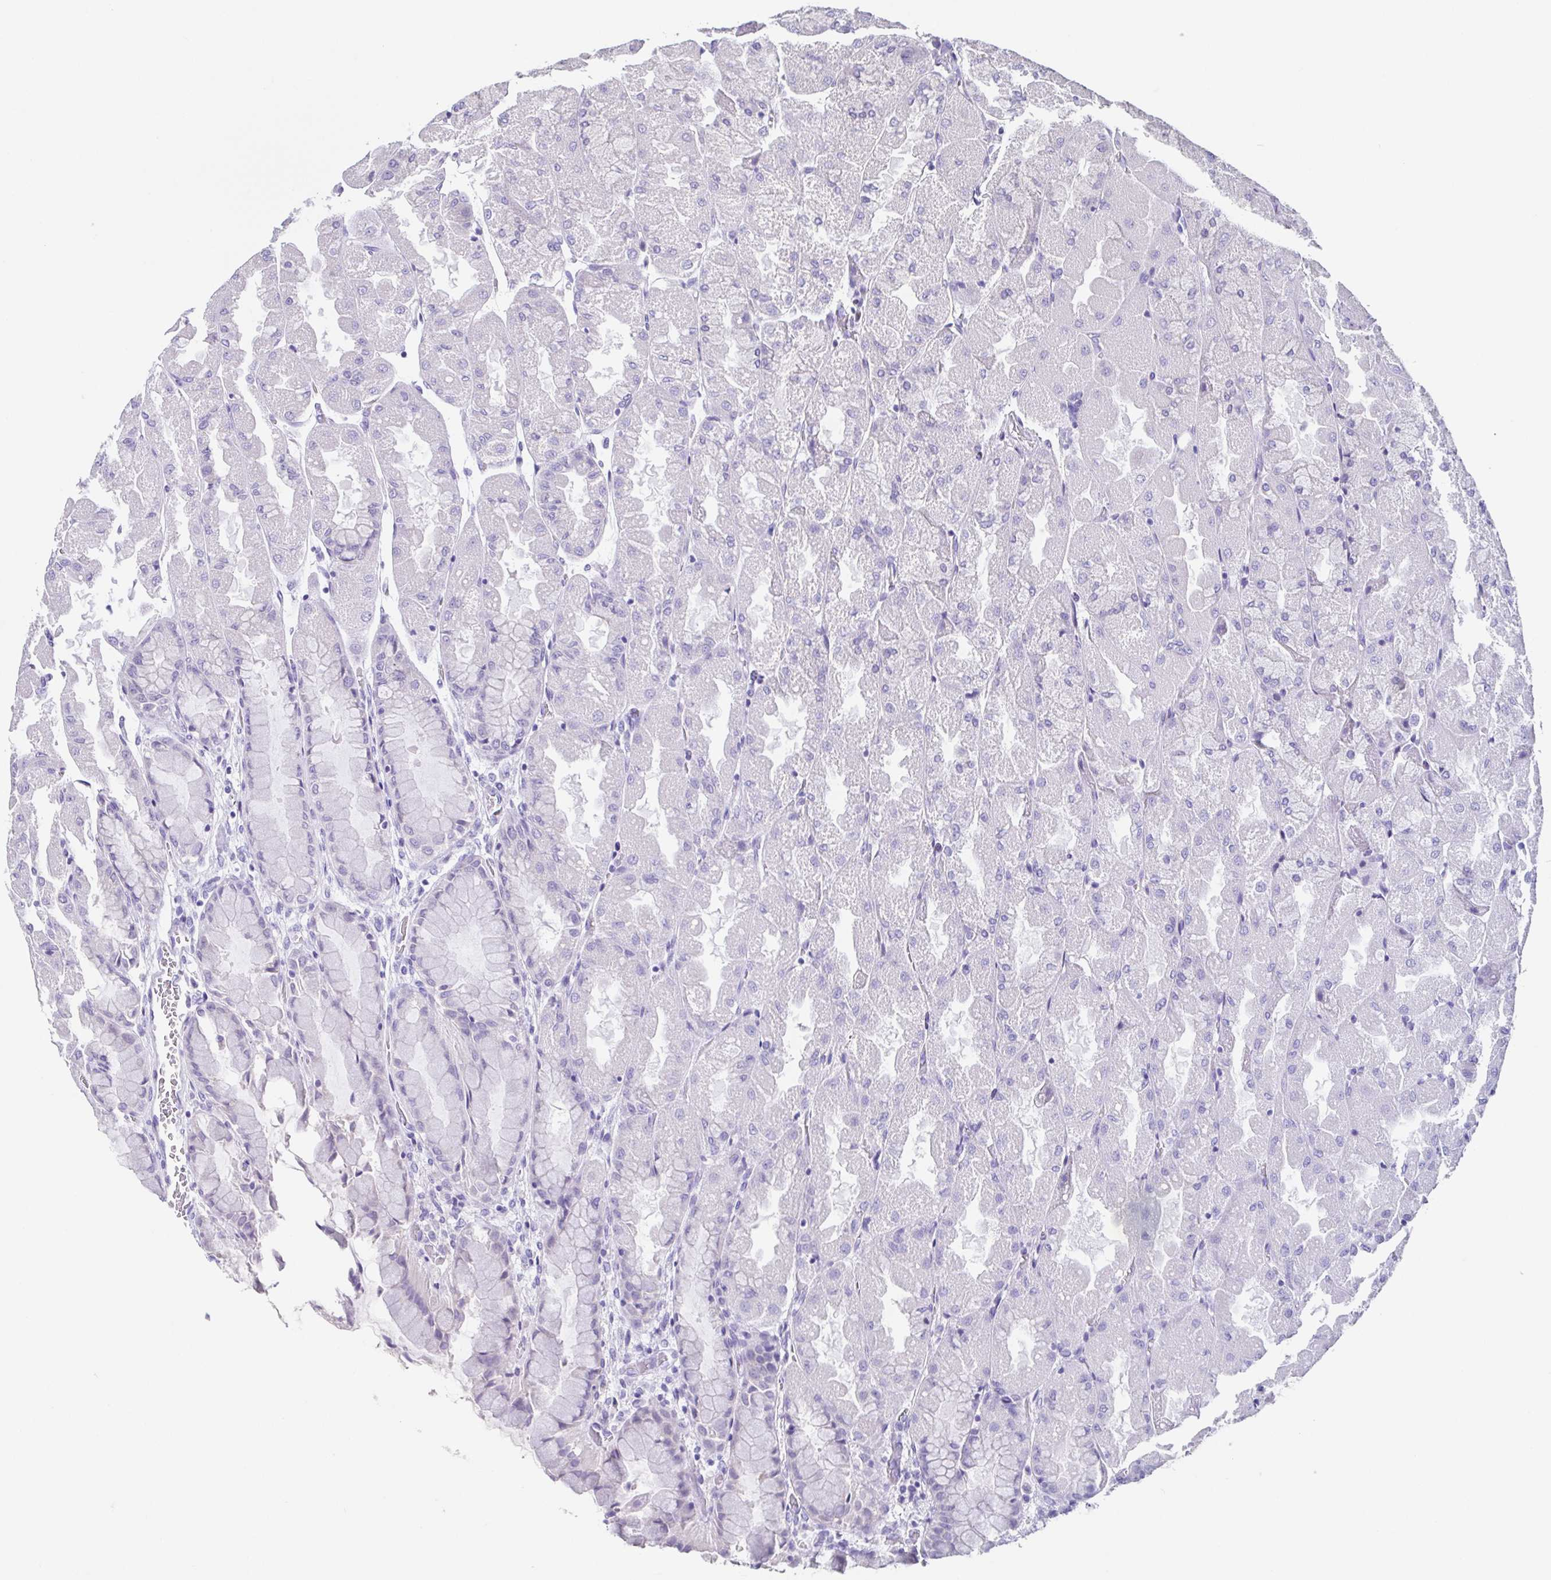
{"staining": {"intensity": "negative", "quantity": "none", "location": "none"}, "tissue": "stomach", "cell_type": "Glandular cells", "image_type": "normal", "snomed": [{"axis": "morphology", "description": "Normal tissue, NOS"}, {"axis": "topography", "description": "Stomach"}], "caption": "DAB (3,3'-diaminobenzidine) immunohistochemical staining of normal stomach reveals no significant expression in glandular cells. (Brightfield microscopy of DAB (3,3'-diaminobenzidine) immunohistochemistry at high magnification).", "gene": "RDH11", "patient": {"sex": "female", "age": 61}}